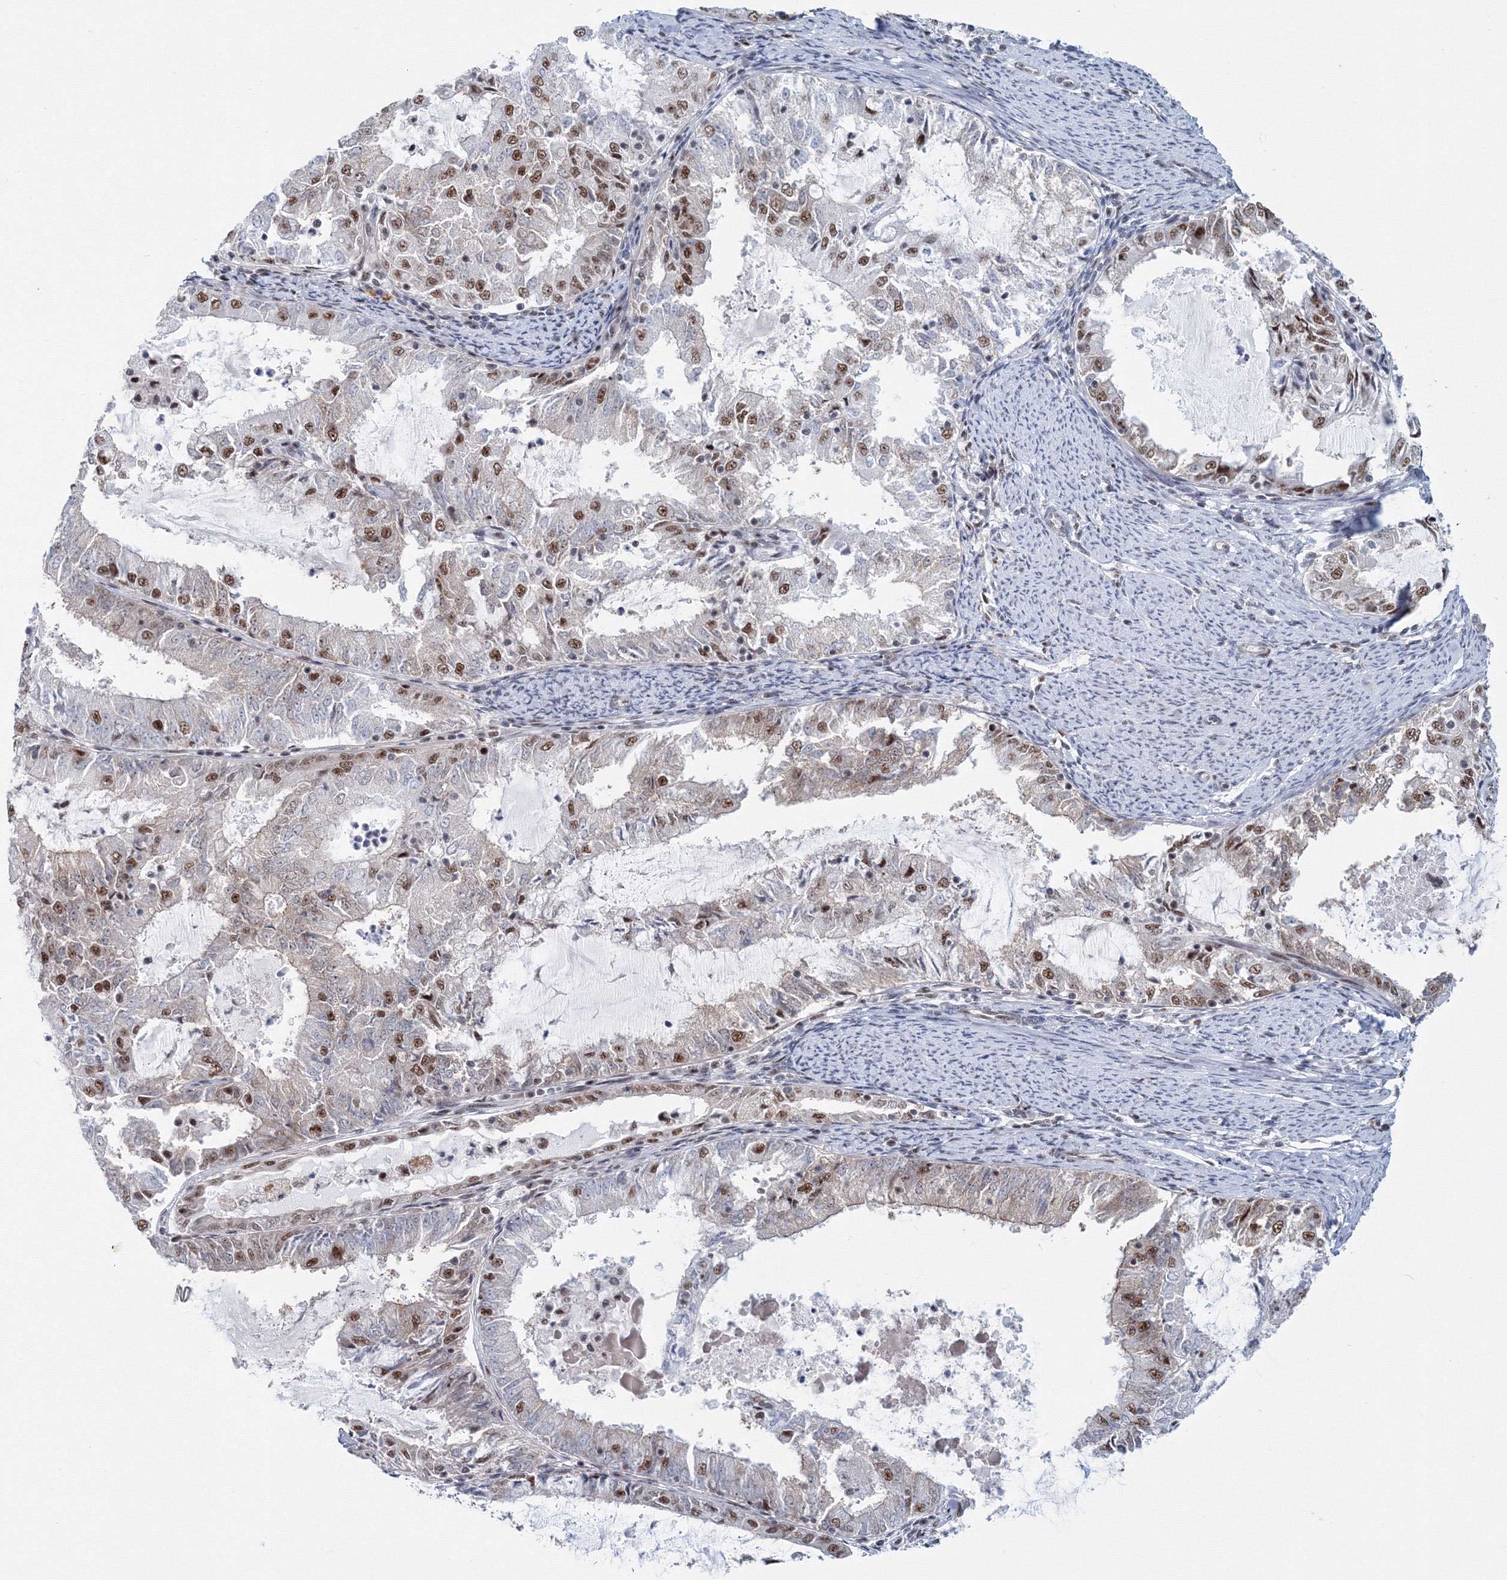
{"staining": {"intensity": "moderate", "quantity": "25%-75%", "location": "nuclear"}, "tissue": "endometrial cancer", "cell_type": "Tumor cells", "image_type": "cancer", "snomed": [{"axis": "morphology", "description": "Adenocarcinoma, NOS"}, {"axis": "topography", "description": "Endometrium"}], "caption": "Protein staining of endometrial adenocarcinoma tissue displays moderate nuclear expression in about 25%-75% of tumor cells.", "gene": "SF3B6", "patient": {"sex": "female", "age": 57}}